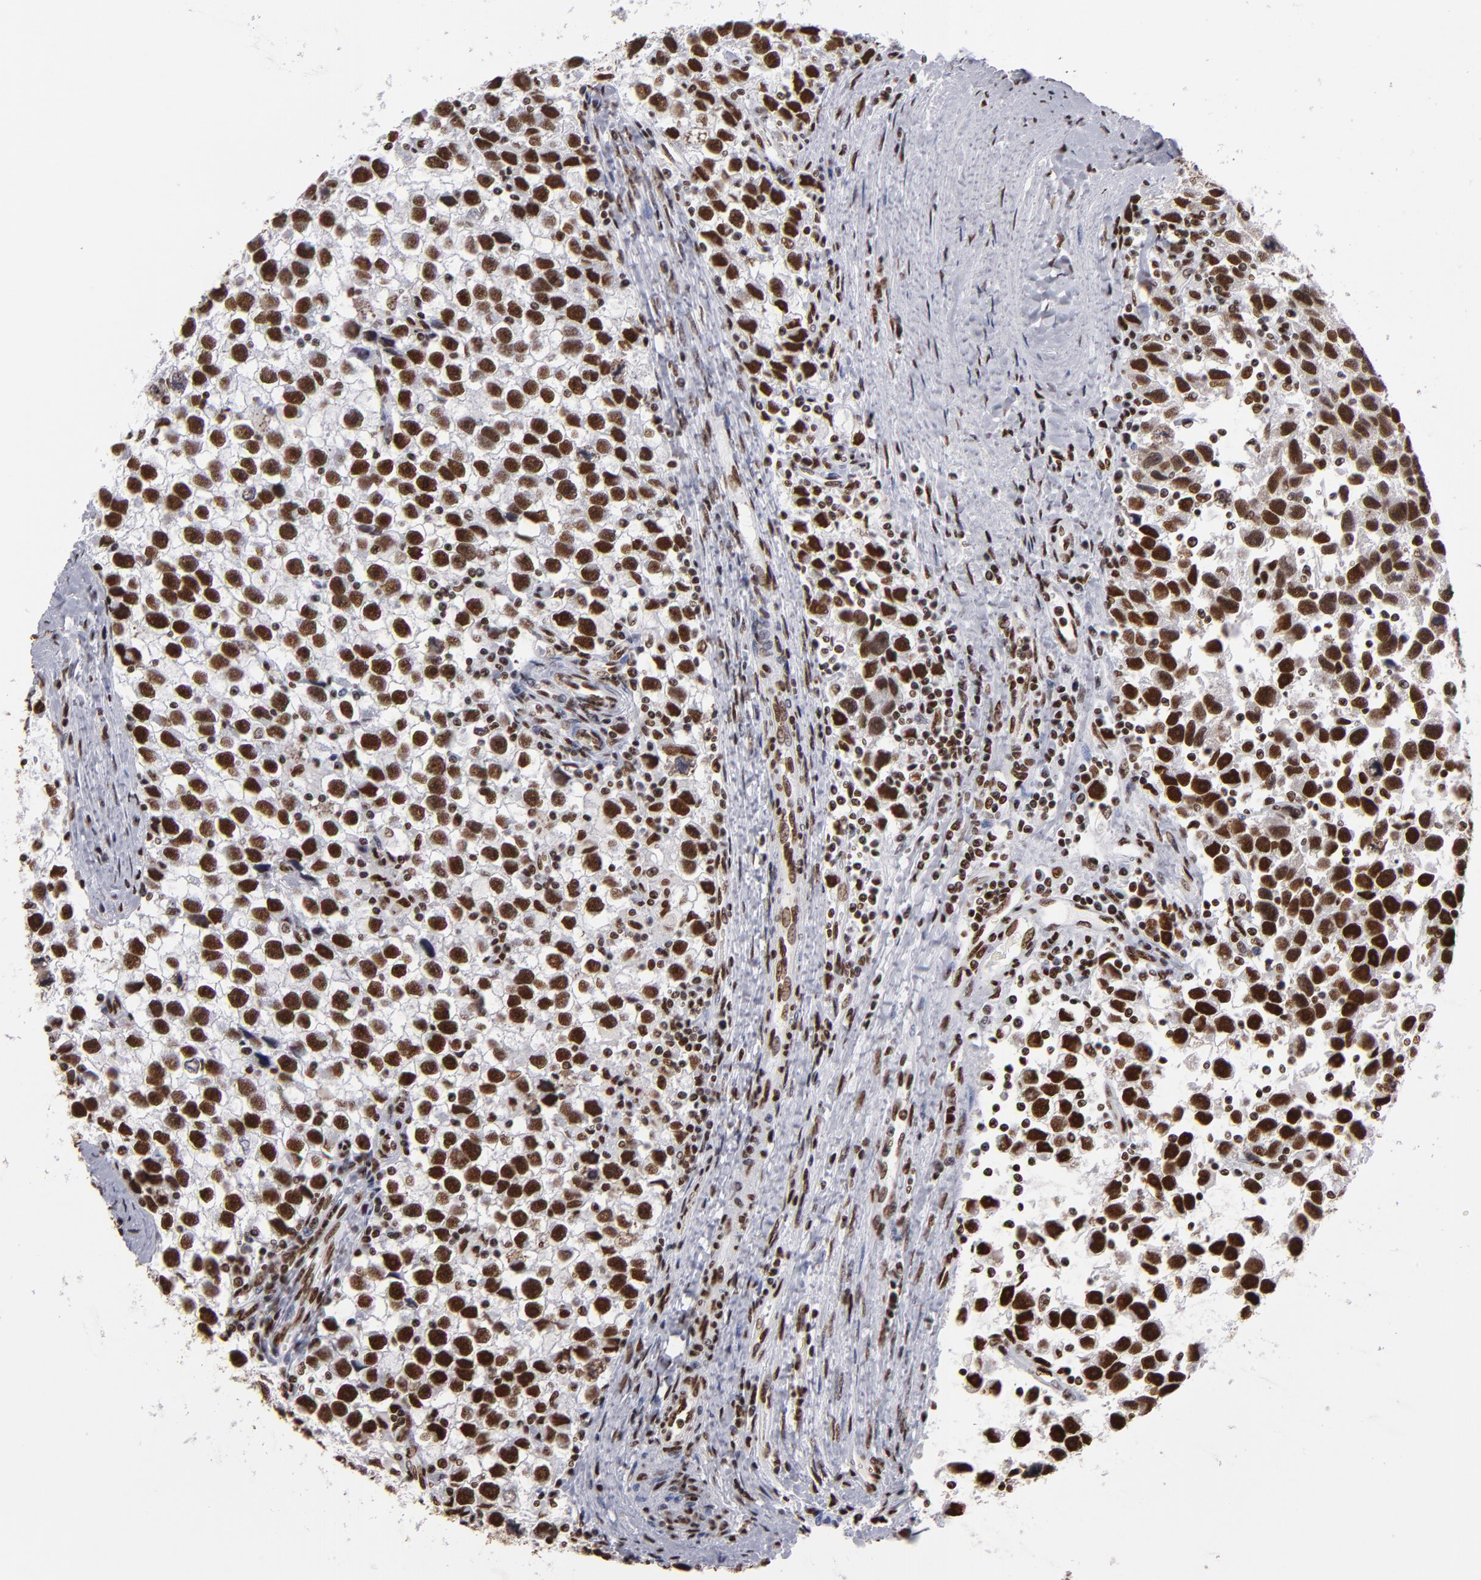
{"staining": {"intensity": "strong", "quantity": ">75%", "location": "nuclear"}, "tissue": "testis cancer", "cell_type": "Tumor cells", "image_type": "cancer", "snomed": [{"axis": "morphology", "description": "Seminoma, NOS"}, {"axis": "topography", "description": "Testis"}], "caption": "About >75% of tumor cells in testis cancer display strong nuclear protein positivity as visualized by brown immunohistochemical staining.", "gene": "MRE11", "patient": {"sex": "male", "age": 43}}